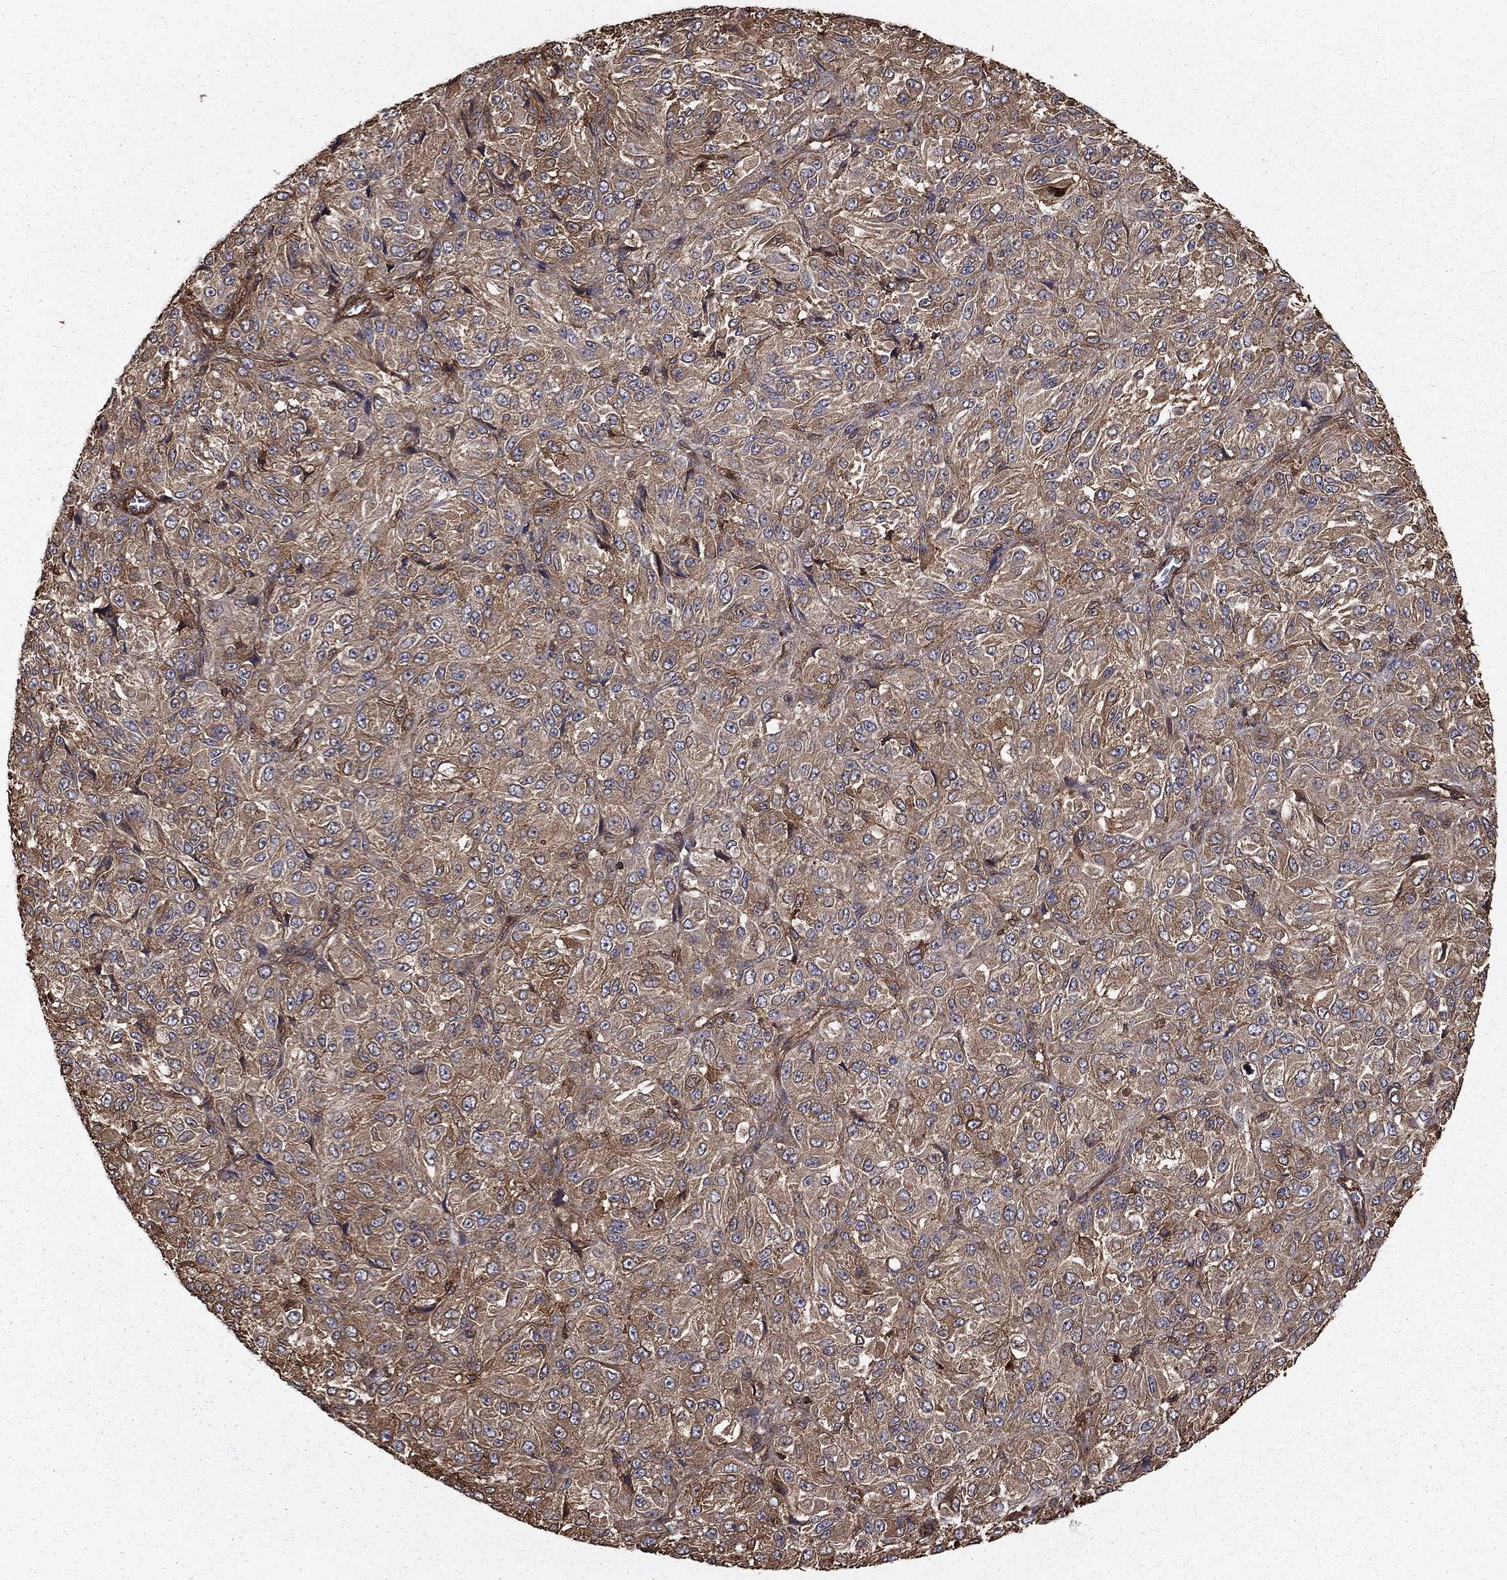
{"staining": {"intensity": "weak", "quantity": "<25%", "location": "cytoplasmic/membranous"}, "tissue": "melanoma", "cell_type": "Tumor cells", "image_type": "cancer", "snomed": [{"axis": "morphology", "description": "Malignant melanoma, Metastatic site"}, {"axis": "topography", "description": "Brain"}], "caption": "This is an immunohistochemistry micrograph of malignant melanoma (metastatic site). There is no staining in tumor cells.", "gene": "HABP4", "patient": {"sex": "female", "age": 56}}